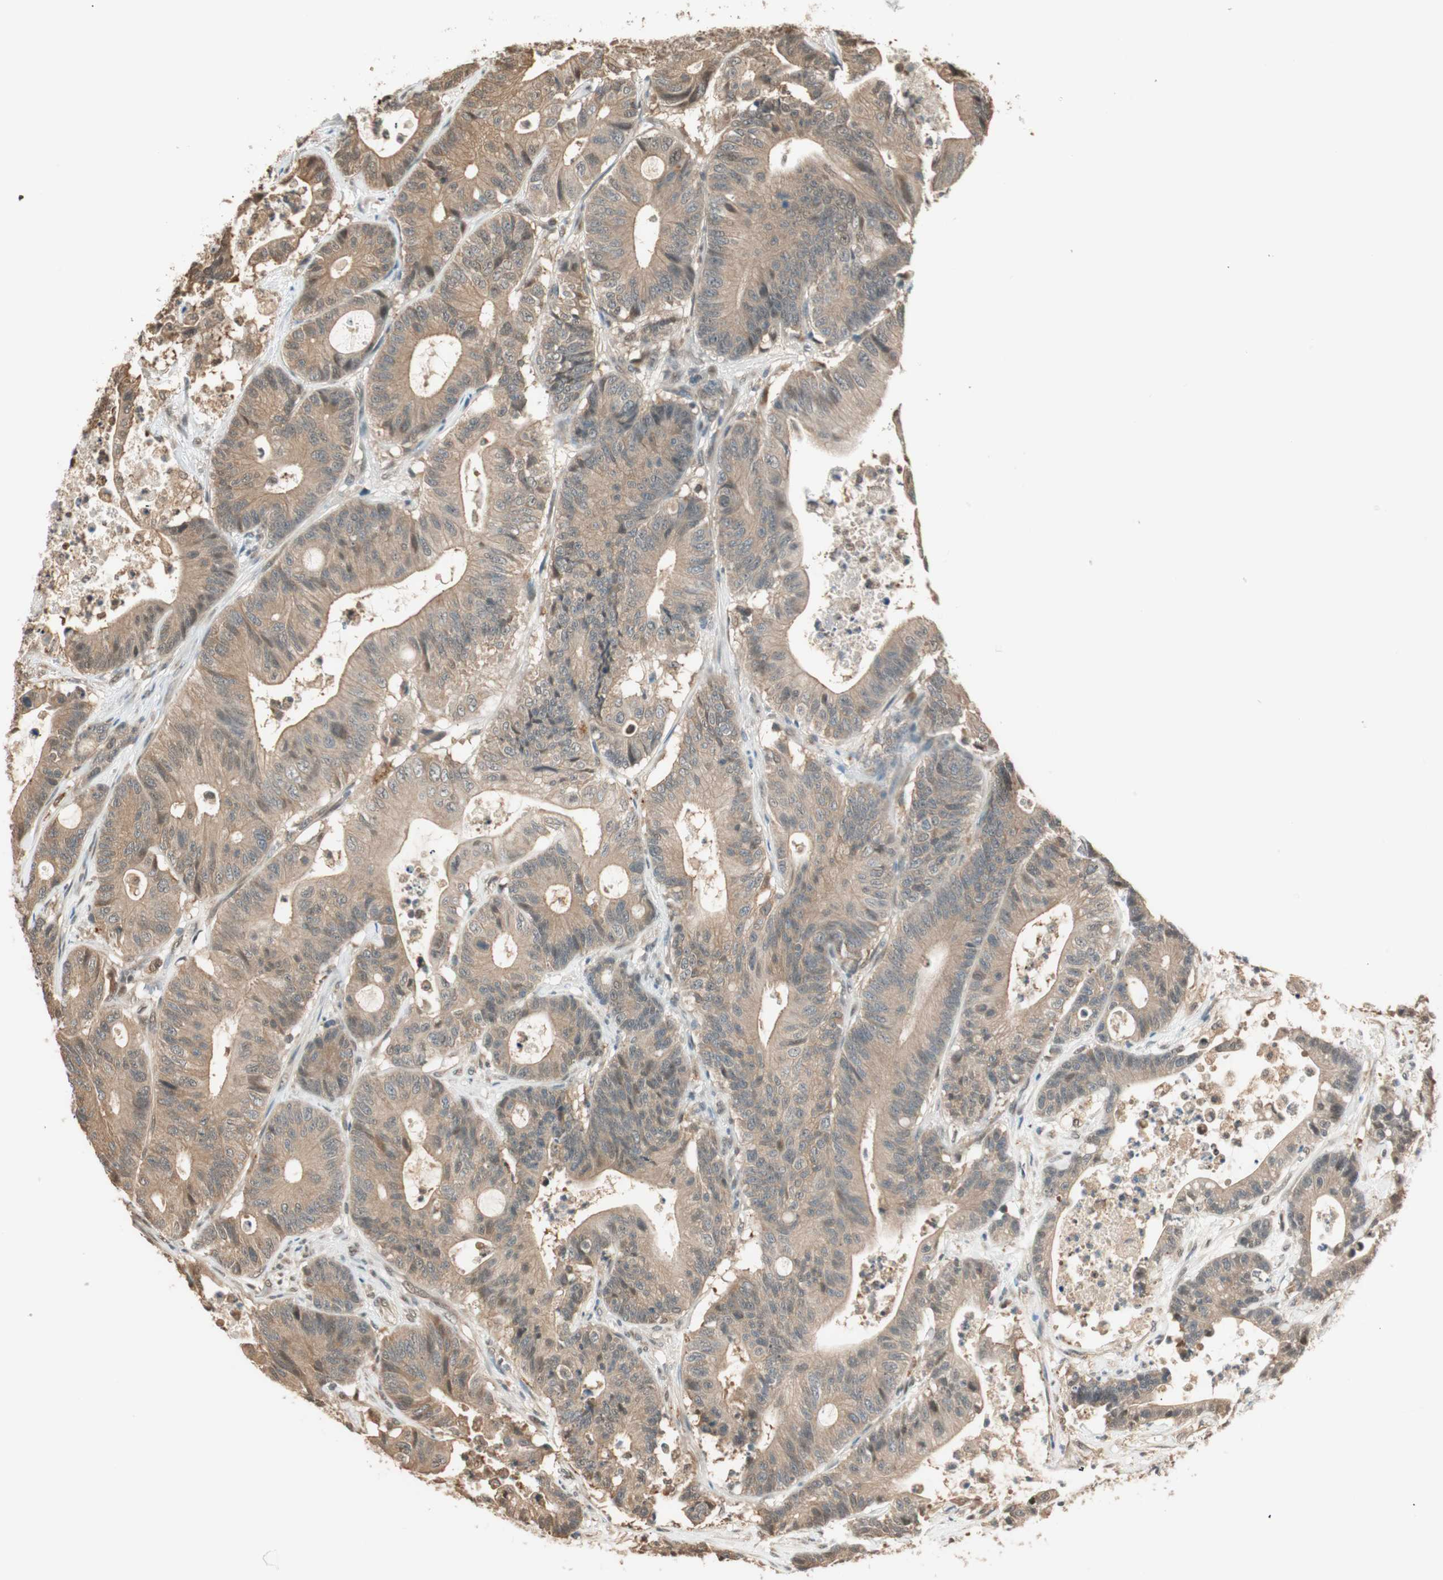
{"staining": {"intensity": "moderate", "quantity": ">75%", "location": "cytoplasmic/membranous,nuclear"}, "tissue": "colorectal cancer", "cell_type": "Tumor cells", "image_type": "cancer", "snomed": [{"axis": "morphology", "description": "Adenocarcinoma, NOS"}, {"axis": "topography", "description": "Colon"}], "caption": "An image of human colorectal adenocarcinoma stained for a protein reveals moderate cytoplasmic/membranous and nuclear brown staining in tumor cells. Nuclei are stained in blue.", "gene": "ZNF443", "patient": {"sex": "female", "age": 84}}